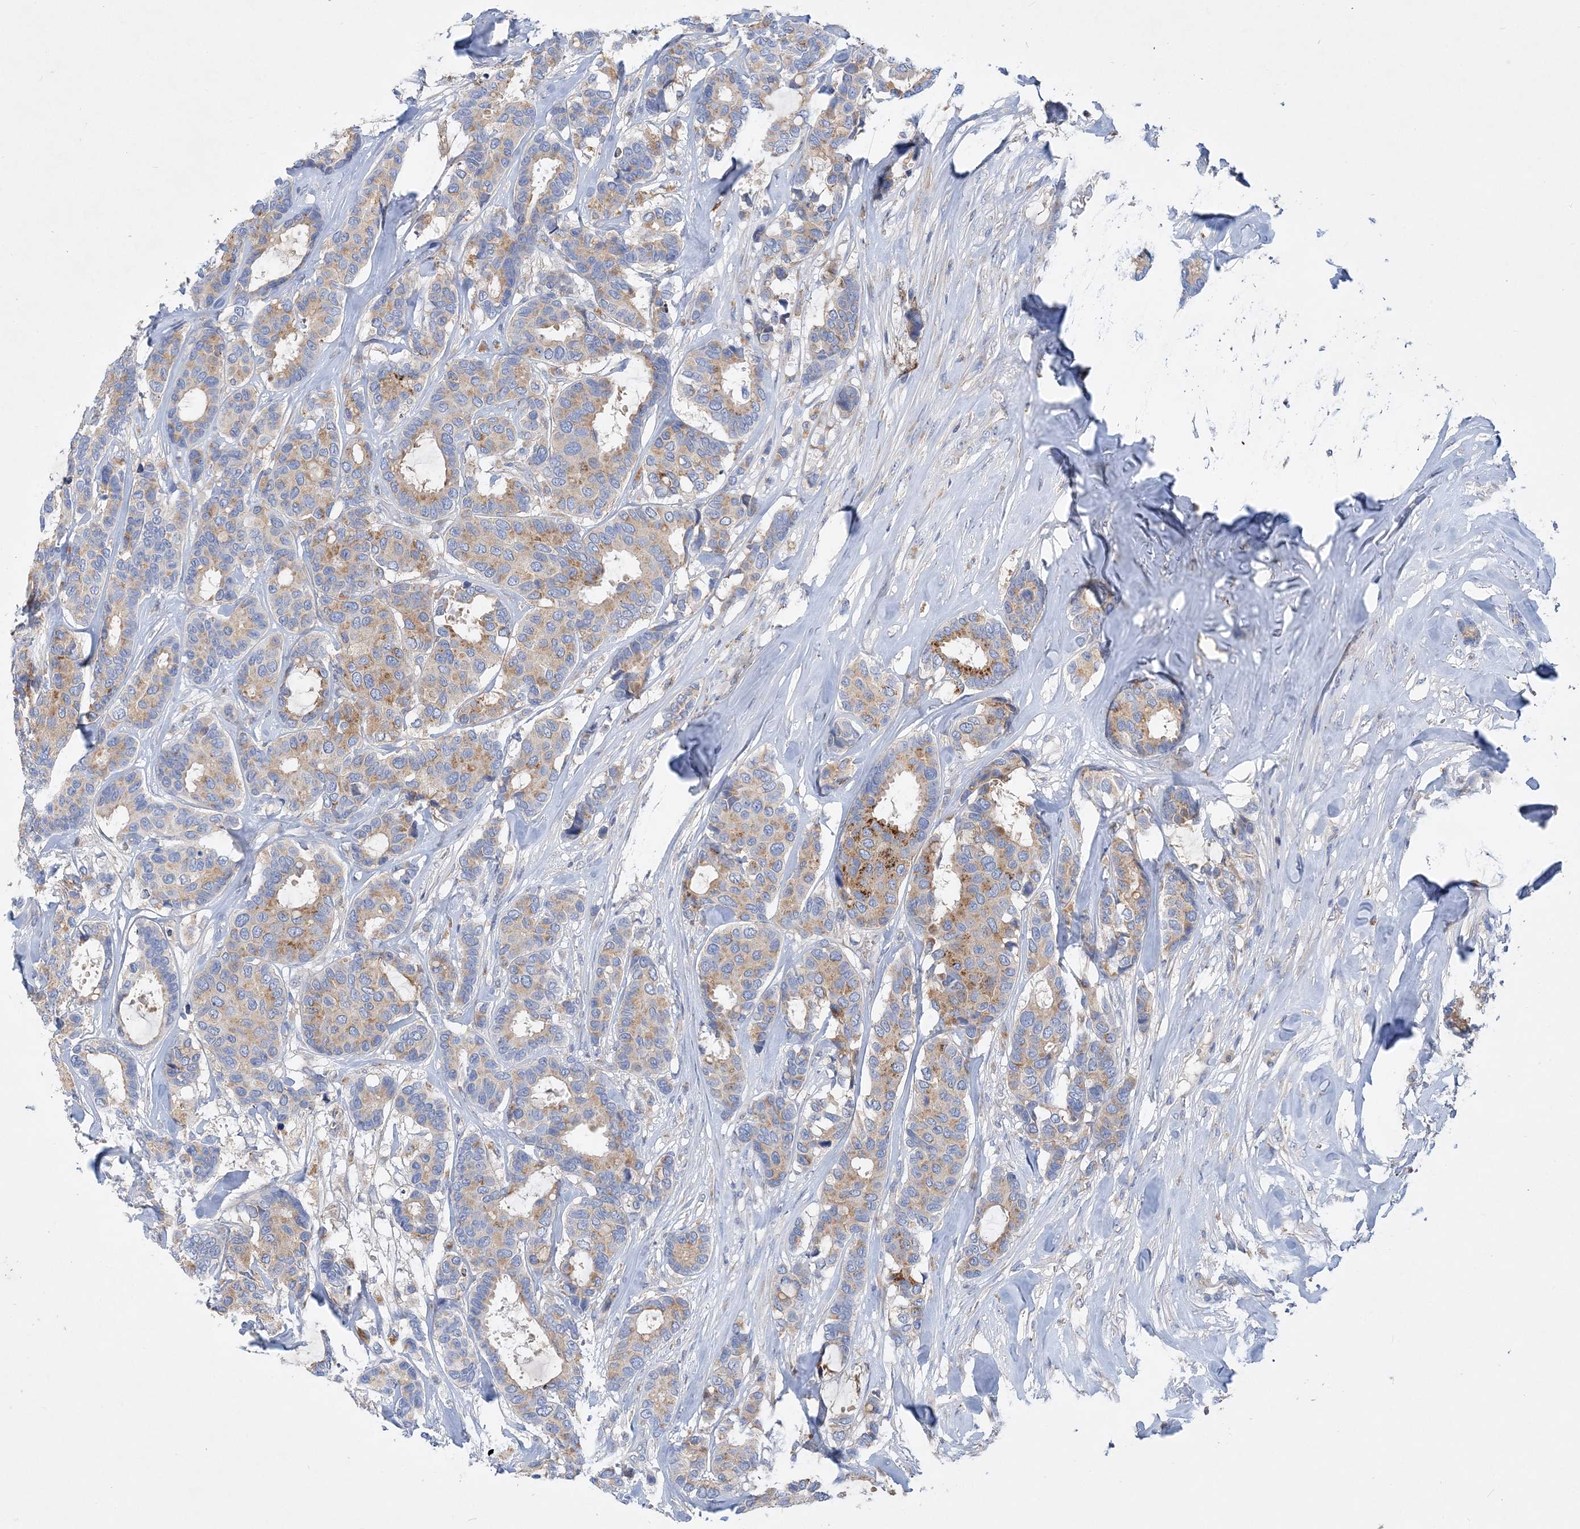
{"staining": {"intensity": "moderate", "quantity": ">75%", "location": "cytoplasmic/membranous"}, "tissue": "breast cancer", "cell_type": "Tumor cells", "image_type": "cancer", "snomed": [{"axis": "morphology", "description": "Duct carcinoma"}, {"axis": "topography", "description": "Breast"}], "caption": "There is medium levels of moderate cytoplasmic/membranous staining in tumor cells of breast cancer (intraductal carcinoma), as demonstrated by immunohistochemical staining (brown color).", "gene": "GRINA", "patient": {"sex": "female", "age": 87}}